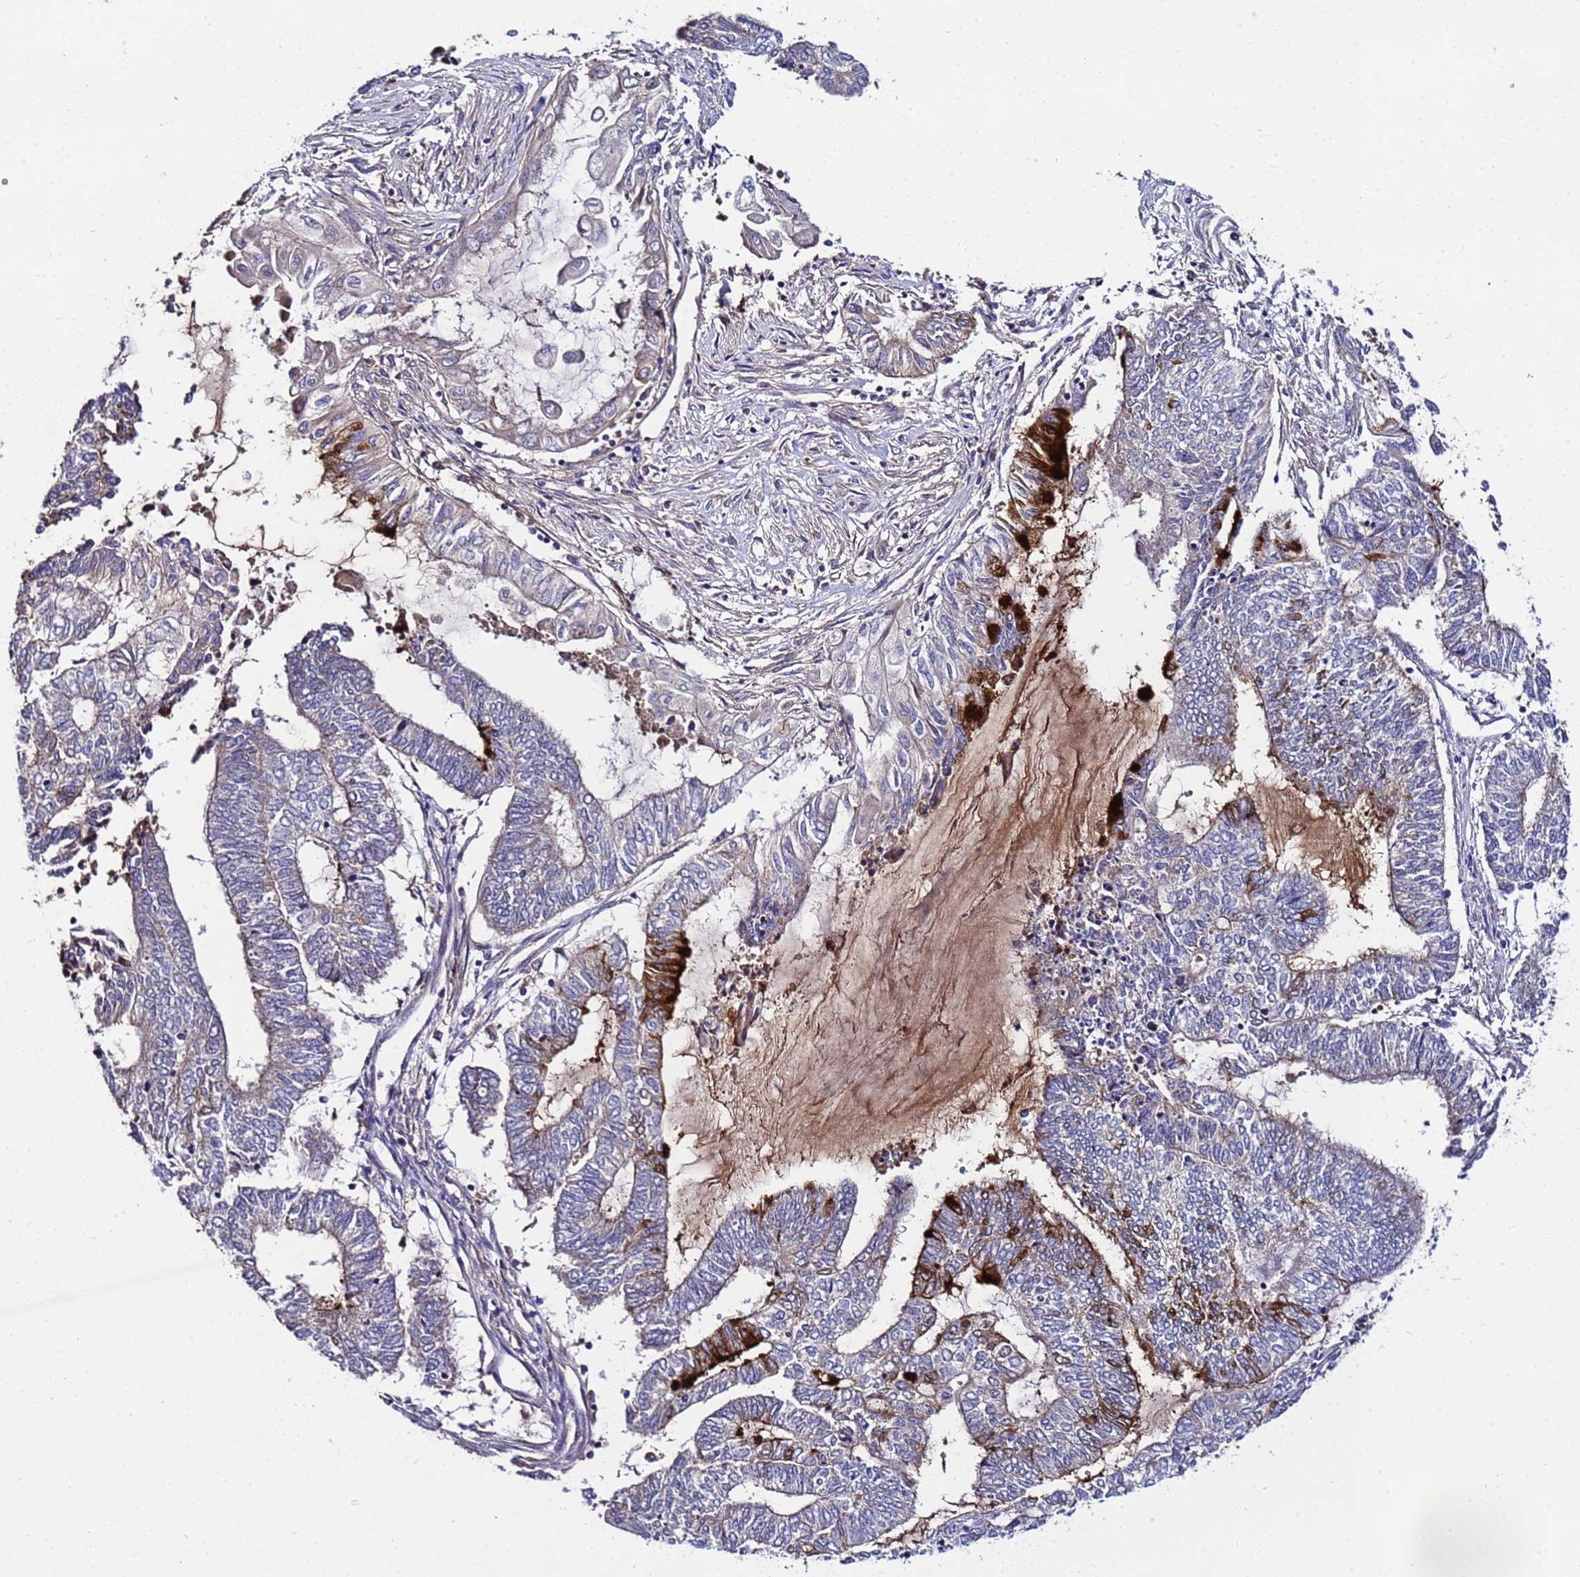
{"staining": {"intensity": "strong", "quantity": "<25%", "location": "cytoplasmic/membranous"}, "tissue": "endometrial cancer", "cell_type": "Tumor cells", "image_type": "cancer", "snomed": [{"axis": "morphology", "description": "Adenocarcinoma, NOS"}, {"axis": "topography", "description": "Uterus"}, {"axis": "topography", "description": "Endometrium"}], "caption": "This is a photomicrograph of immunohistochemistry (IHC) staining of adenocarcinoma (endometrial), which shows strong expression in the cytoplasmic/membranous of tumor cells.", "gene": "PLXDC2", "patient": {"sex": "female", "age": 70}}